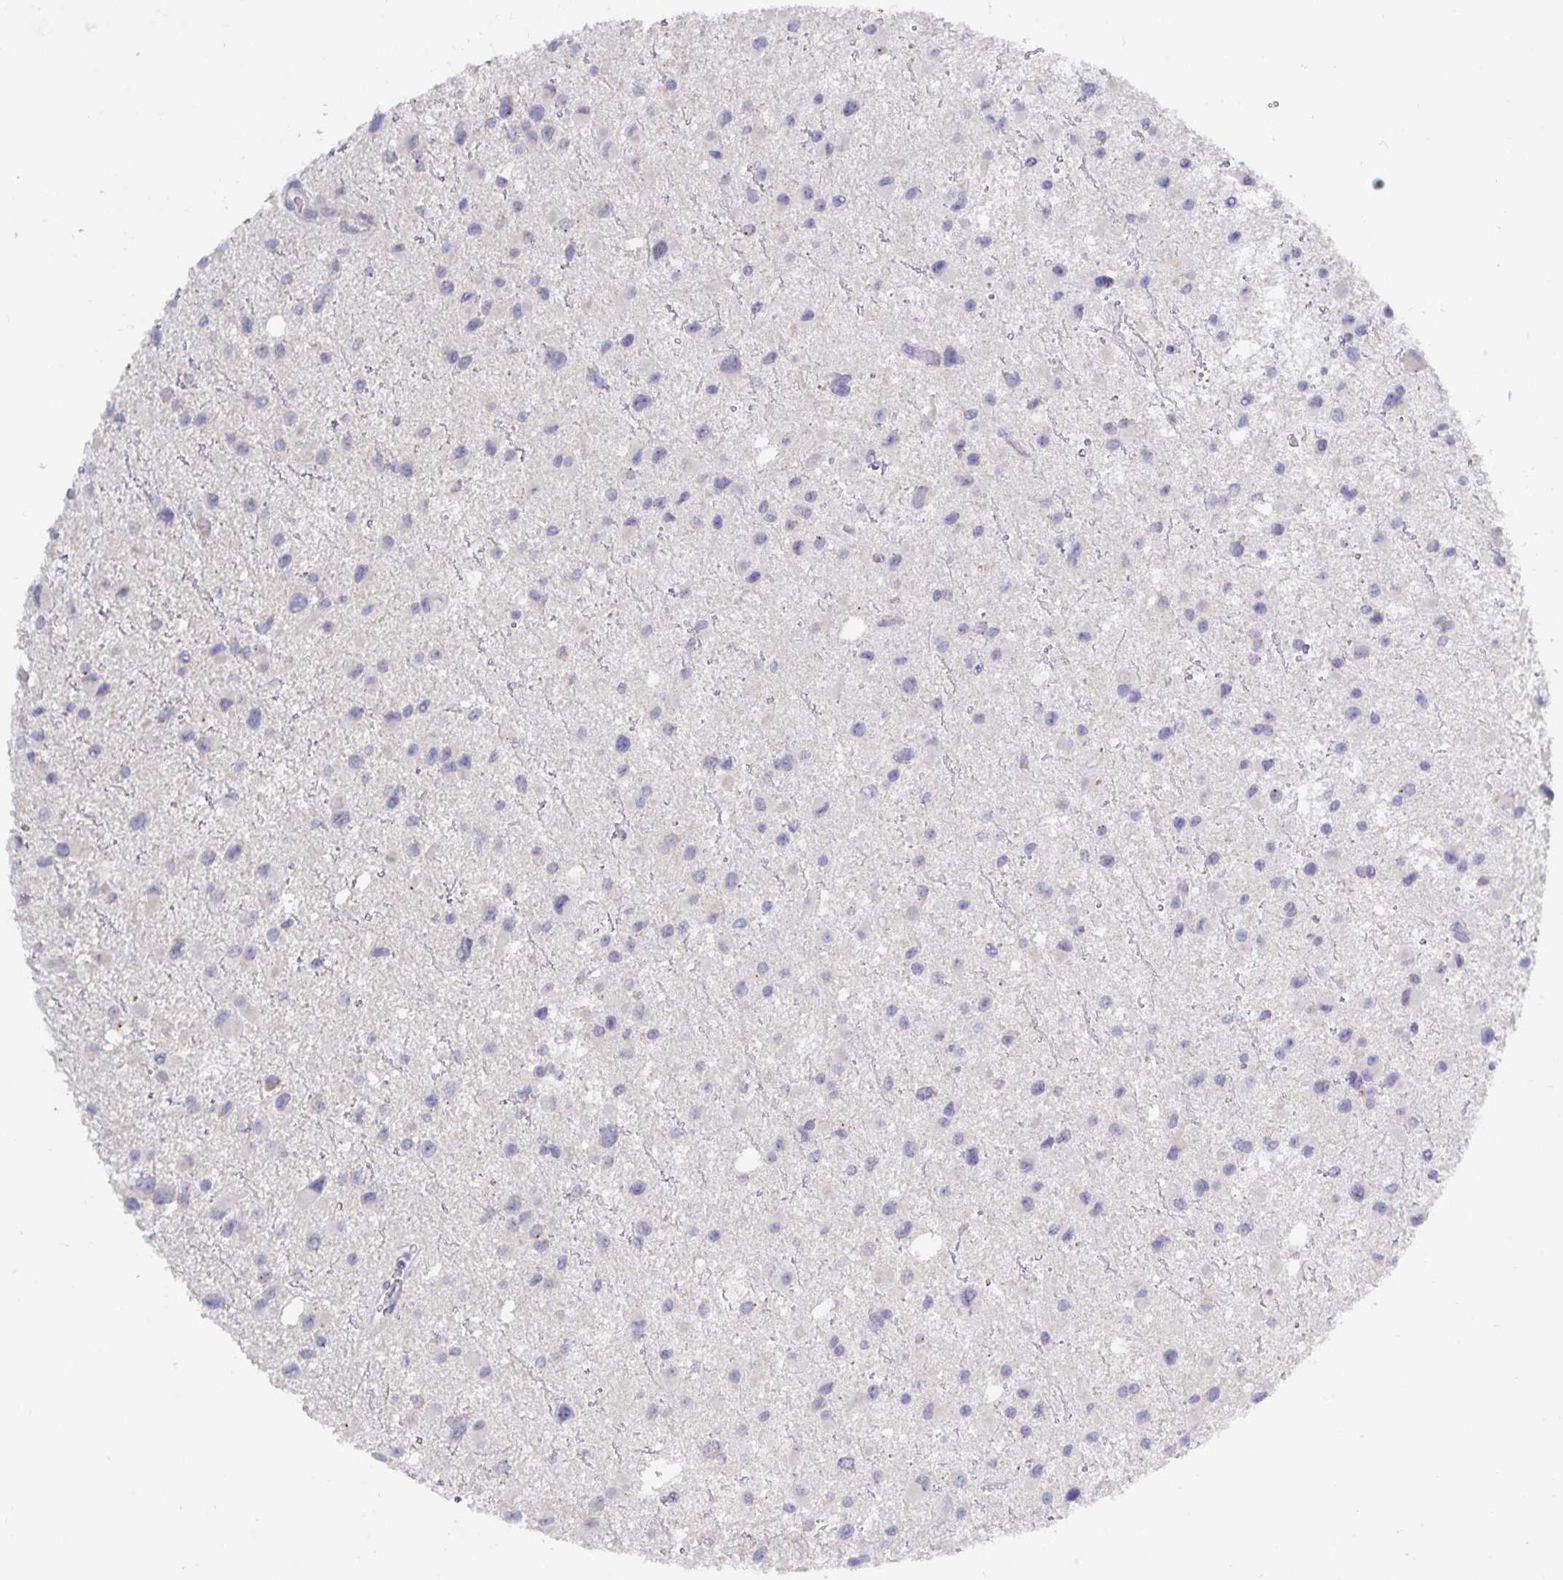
{"staining": {"intensity": "negative", "quantity": "none", "location": "none"}, "tissue": "glioma", "cell_type": "Tumor cells", "image_type": "cancer", "snomed": [{"axis": "morphology", "description": "Glioma, malignant, Low grade"}, {"axis": "topography", "description": "Brain"}], "caption": "An immunohistochemistry image of malignant low-grade glioma is shown. There is no staining in tumor cells of malignant low-grade glioma. (DAB IHC visualized using brightfield microscopy, high magnification).", "gene": "ZIK1", "patient": {"sex": "female", "age": 32}}